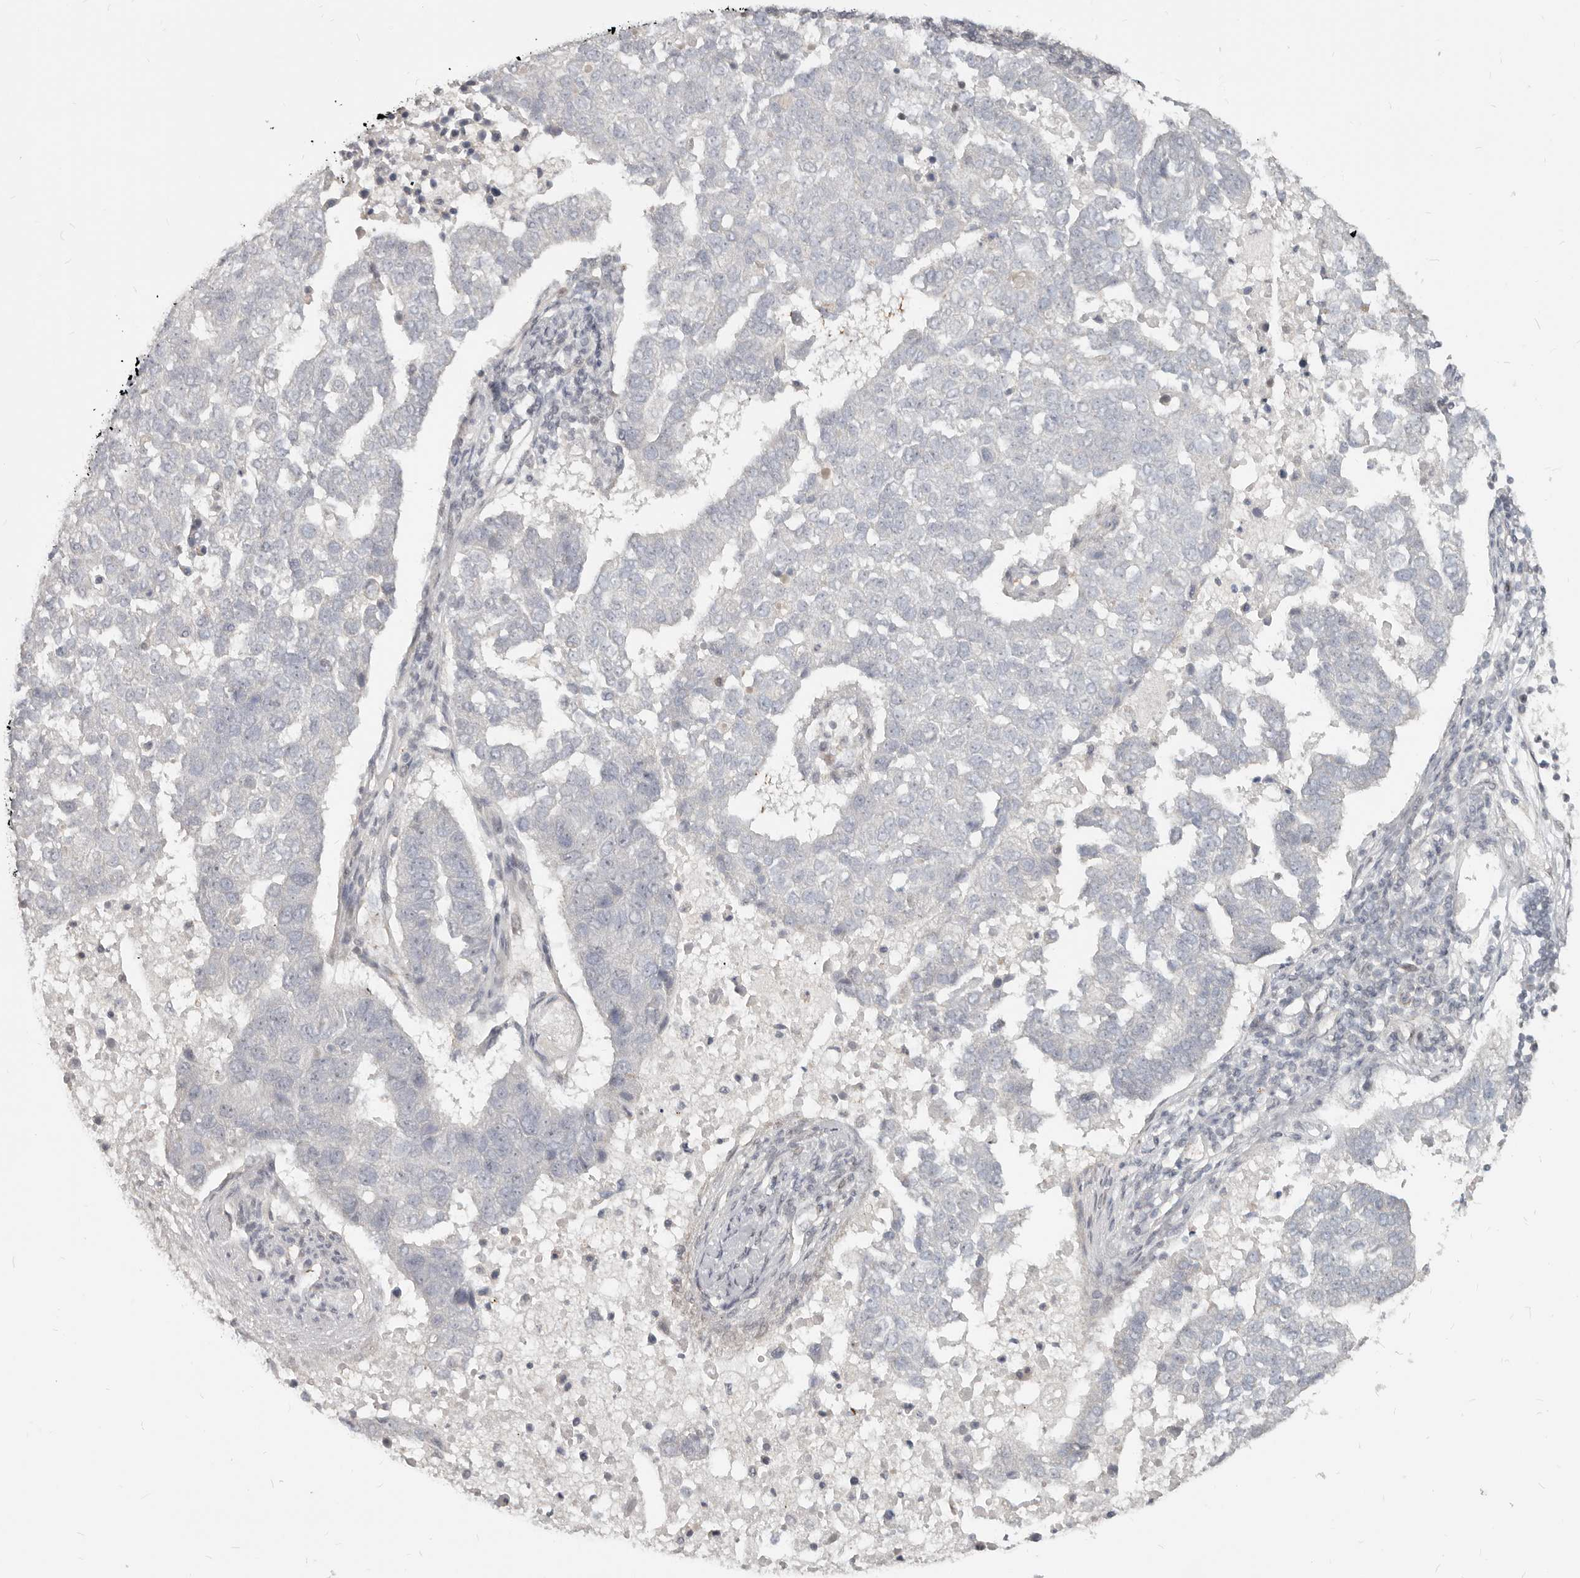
{"staining": {"intensity": "negative", "quantity": "none", "location": "none"}, "tissue": "pancreatic cancer", "cell_type": "Tumor cells", "image_type": "cancer", "snomed": [{"axis": "morphology", "description": "Adenocarcinoma, NOS"}, {"axis": "topography", "description": "Pancreas"}], "caption": "Immunohistochemical staining of pancreatic cancer (adenocarcinoma) exhibits no significant positivity in tumor cells.", "gene": "NUP153", "patient": {"sex": "female", "age": 61}}